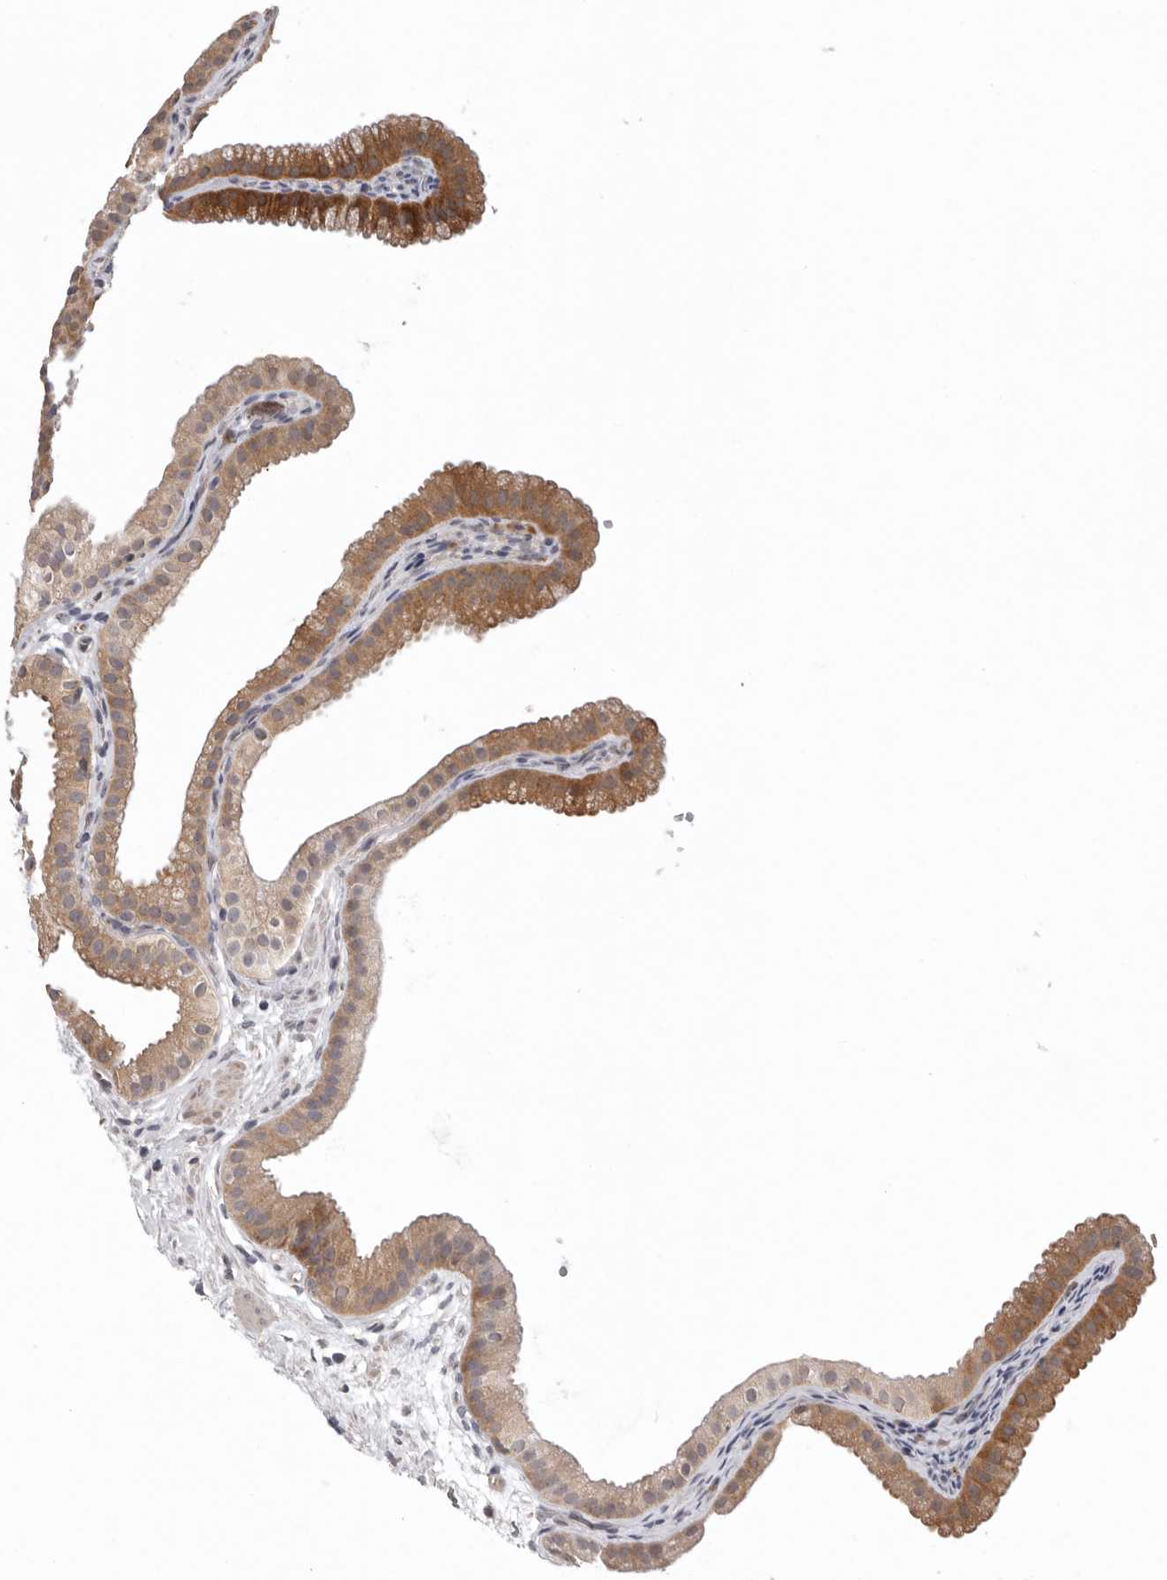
{"staining": {"intensity": "moderate", "quantity": "25%-75%", "location": "cytoplasmic/membranous"}, "tissue": "gallbladder", "cell_type": "Glandular cells", "image_type": "normal", "snomed": [{"axis": "morphology", "description": "Normal tissue, NOS"}, {"axis": "topography", "description": "Gallbladder"}], "caption": "Protein expression analysis of benign gallbladder exhibits moderate cytoplasmic/membranous staining in about 25%-75% of glandular cells. (Brightfield microscopy of DAB IHC at high magnification).", "gene": "RALGPS2", "patient": {"sex": "female", "age": 64}}